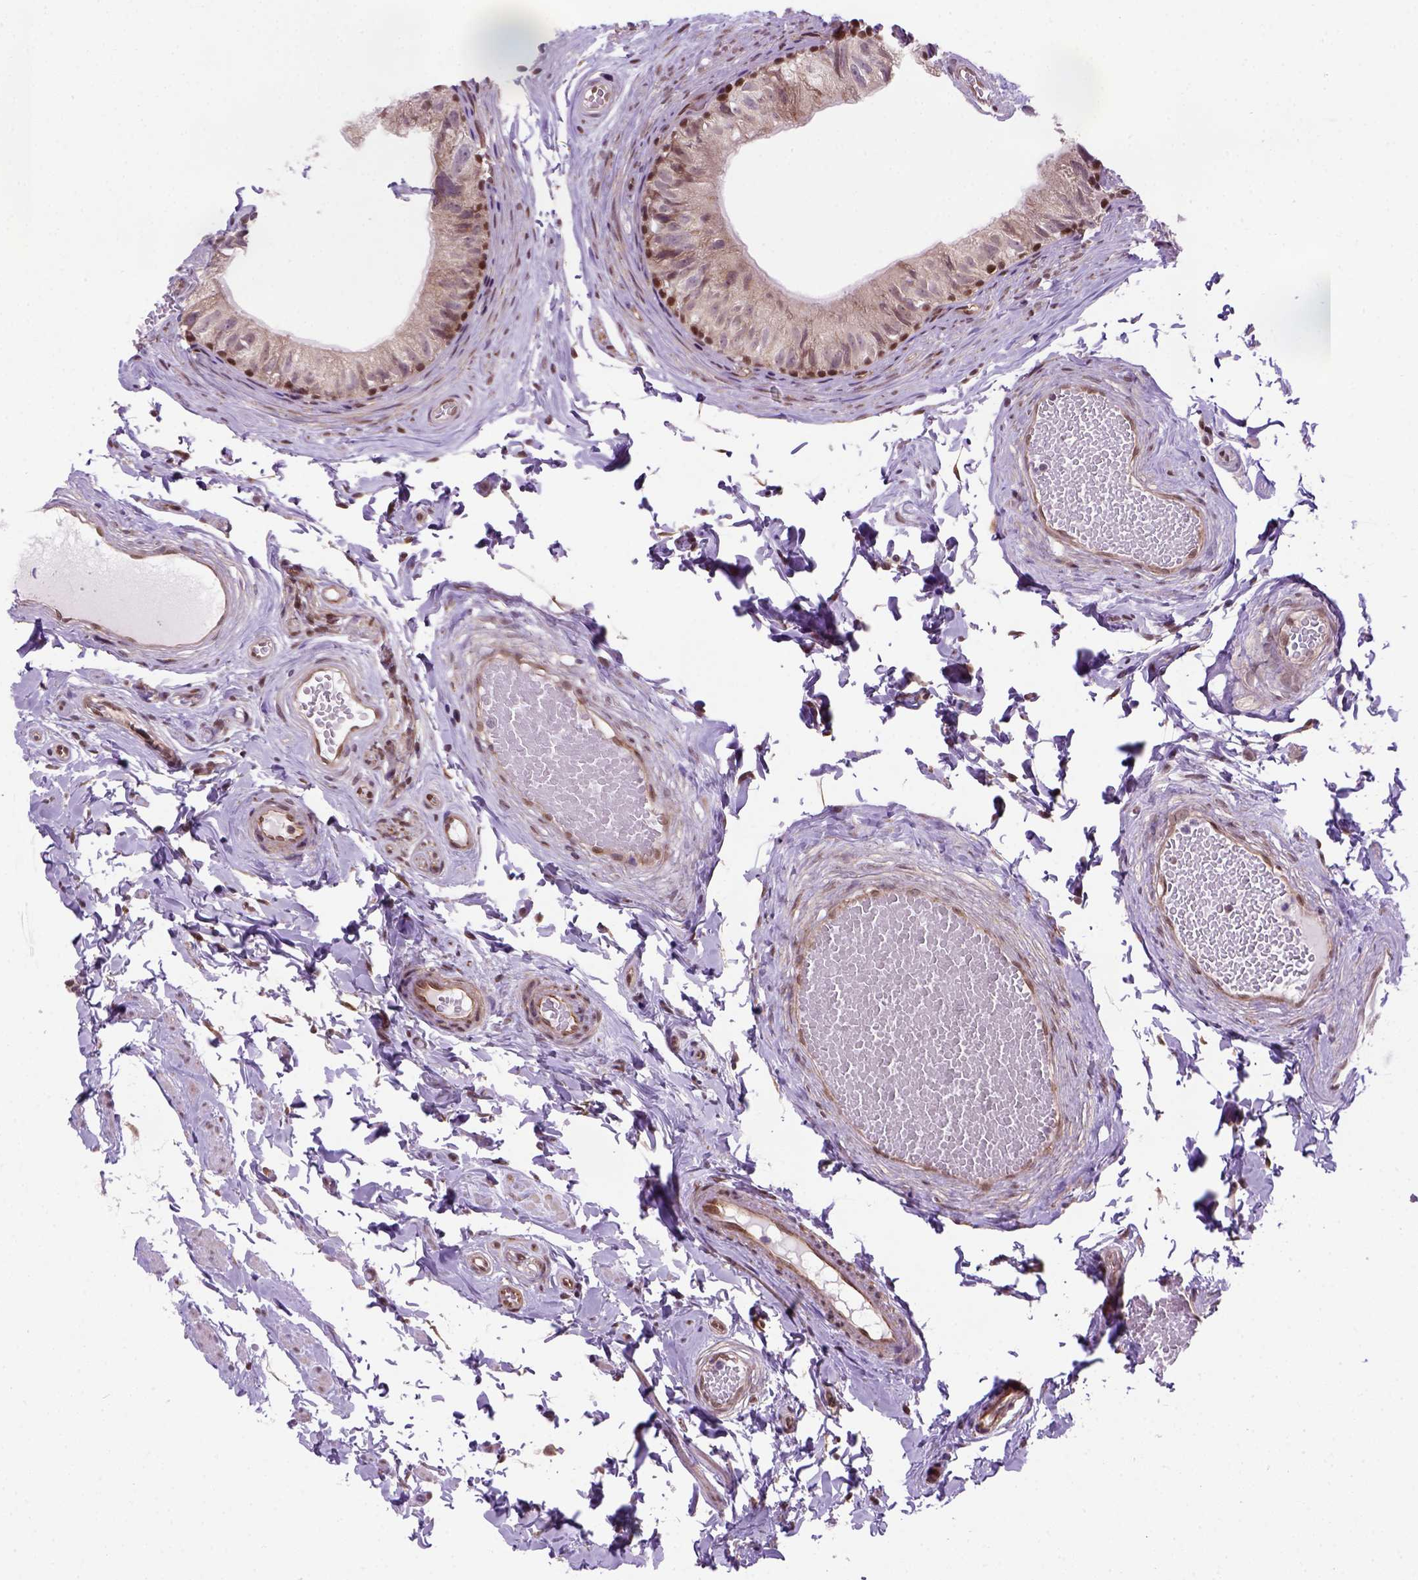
{"staining": {"intensity": "moderate", "quantity": "25%-75%", "location": "nuclear"}, "tissue": "epididymis", "cell_type": "Glandular cells", "image_type": "normal", "snomed": [{"axis": "morphology", "description": "Normal tissue, NOS"}, {"axis": "topography", "description": "Epididymis"}], "caption": "This is an image of immunohistochemistry staining of normal epididymis, which shows moderate staining in the nuclear of glandular cells.", "gene": "MGMT", "patient": {"sex": "male", "age": 45}}